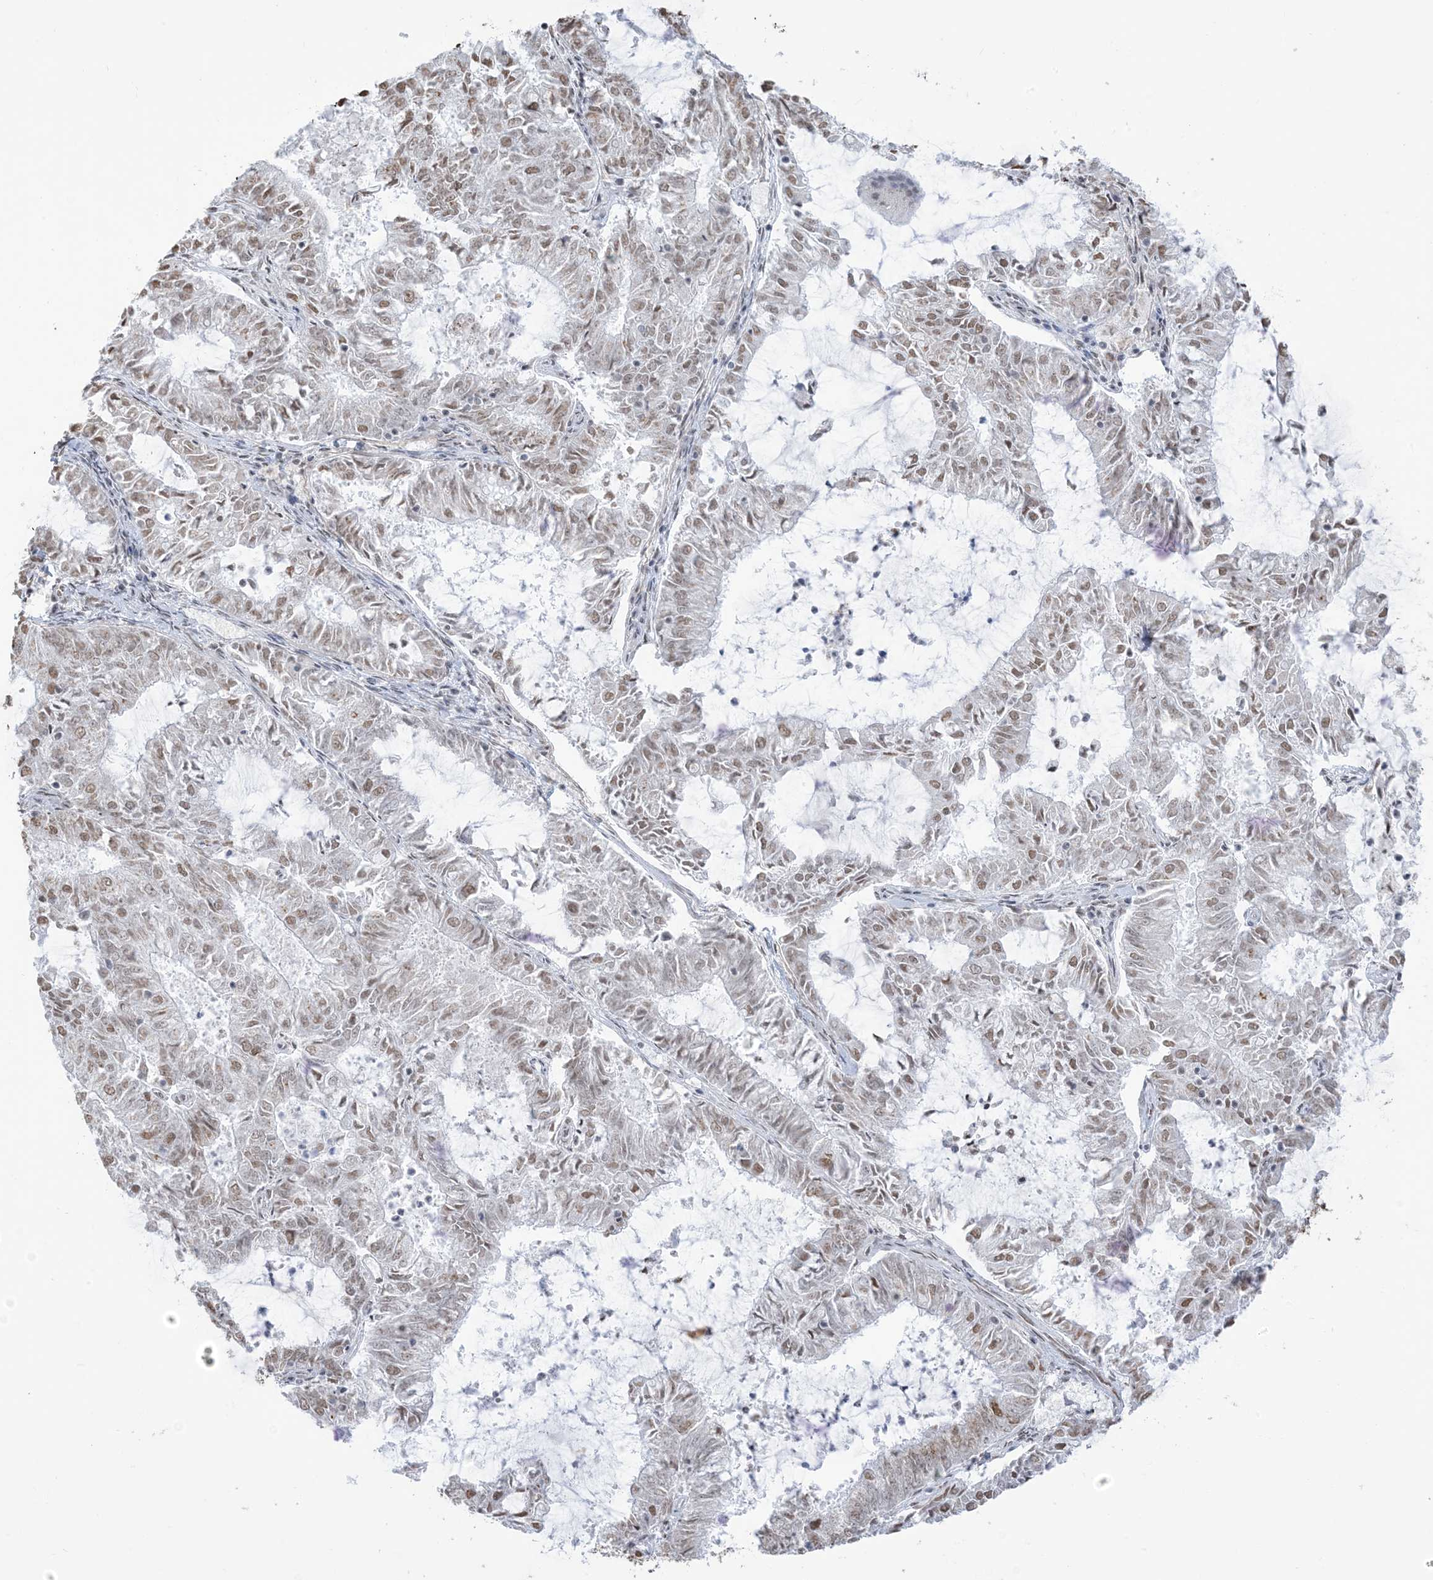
{"staining": {"intensity": "weak", "quantity": ">75%", "location": "nuclear"}, "tissue": "endometrial cancer", "cell_type": "Tumor cells", "image_type": "cancer", "snomed": [{"axis": "morphology", "description": "Adenocarcinoma, NOS"}, {"axis": "topography", "description": "Endometrium"}], "caption": "DAB immunohistochemical staining of endometrial cancer displays weak nuclear protein positivity in approximately >75% of tumor cells.", "gene": "GPR107", "patient": {"sex": "female", "age": 57}}